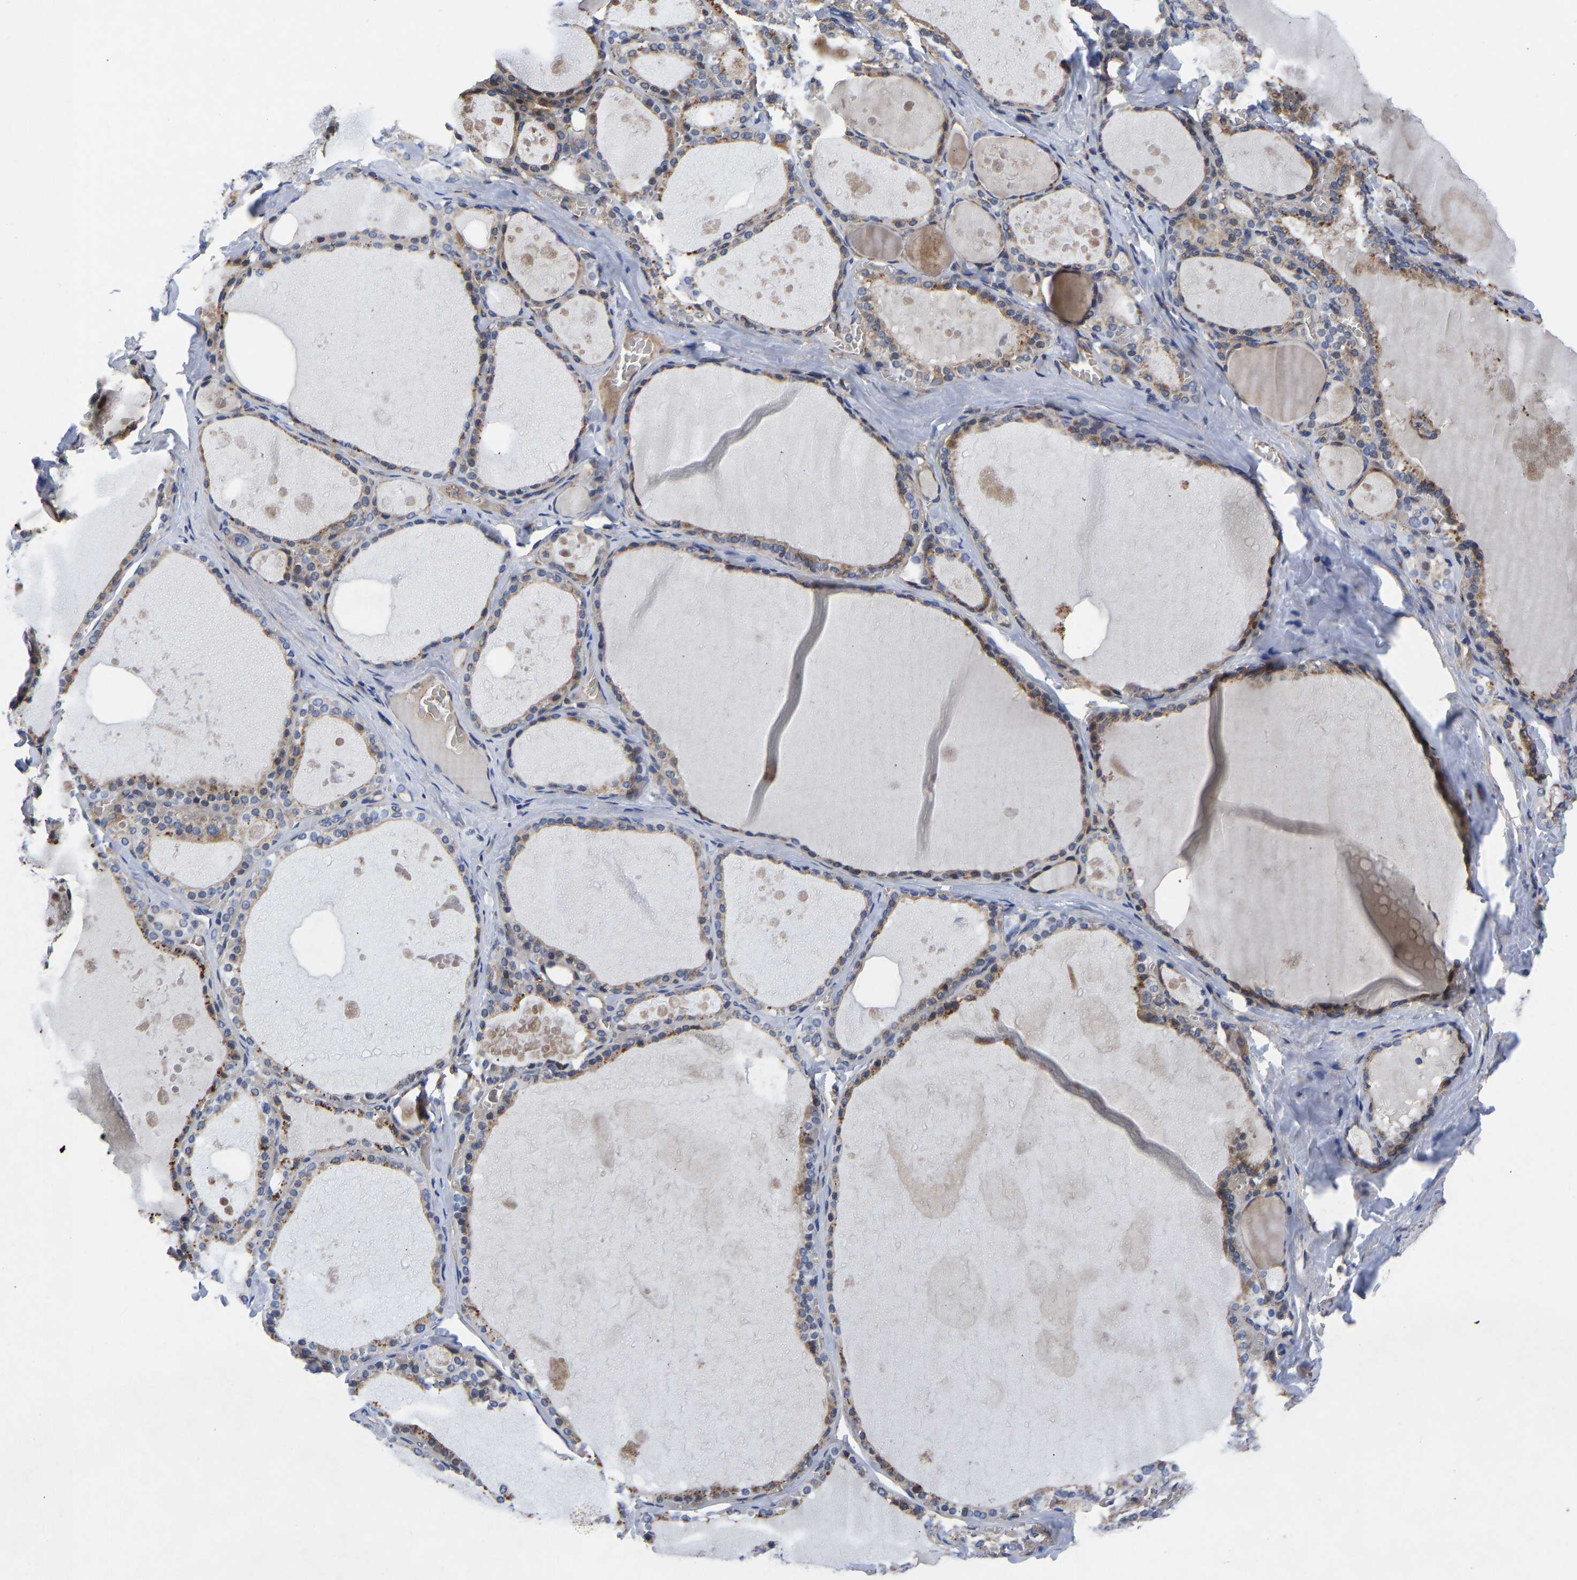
{"staining": {"intensity": "moderate", "quantity": ">75%", "location": "cytoplasmic/membranous"}, "tissue": "thyroid gland", "cell_type": "Glandular cells", "image_type": "normal", "snomed": [{"axis": "morphology", "description": "Normal tissue, NOS"}, {"axis": "topography", "description": "Thyroid gland"}], "caption": "Immunohistochemistry histopathology image of benign thyroid gland stained for a protein (brown), which demonstrates medium levels of moderate cytoplasmic/membranous positivity in approximately >75% of glandular cells.", "gene": "FRRS1", "patient": {"sex": "male", "age": 56}}